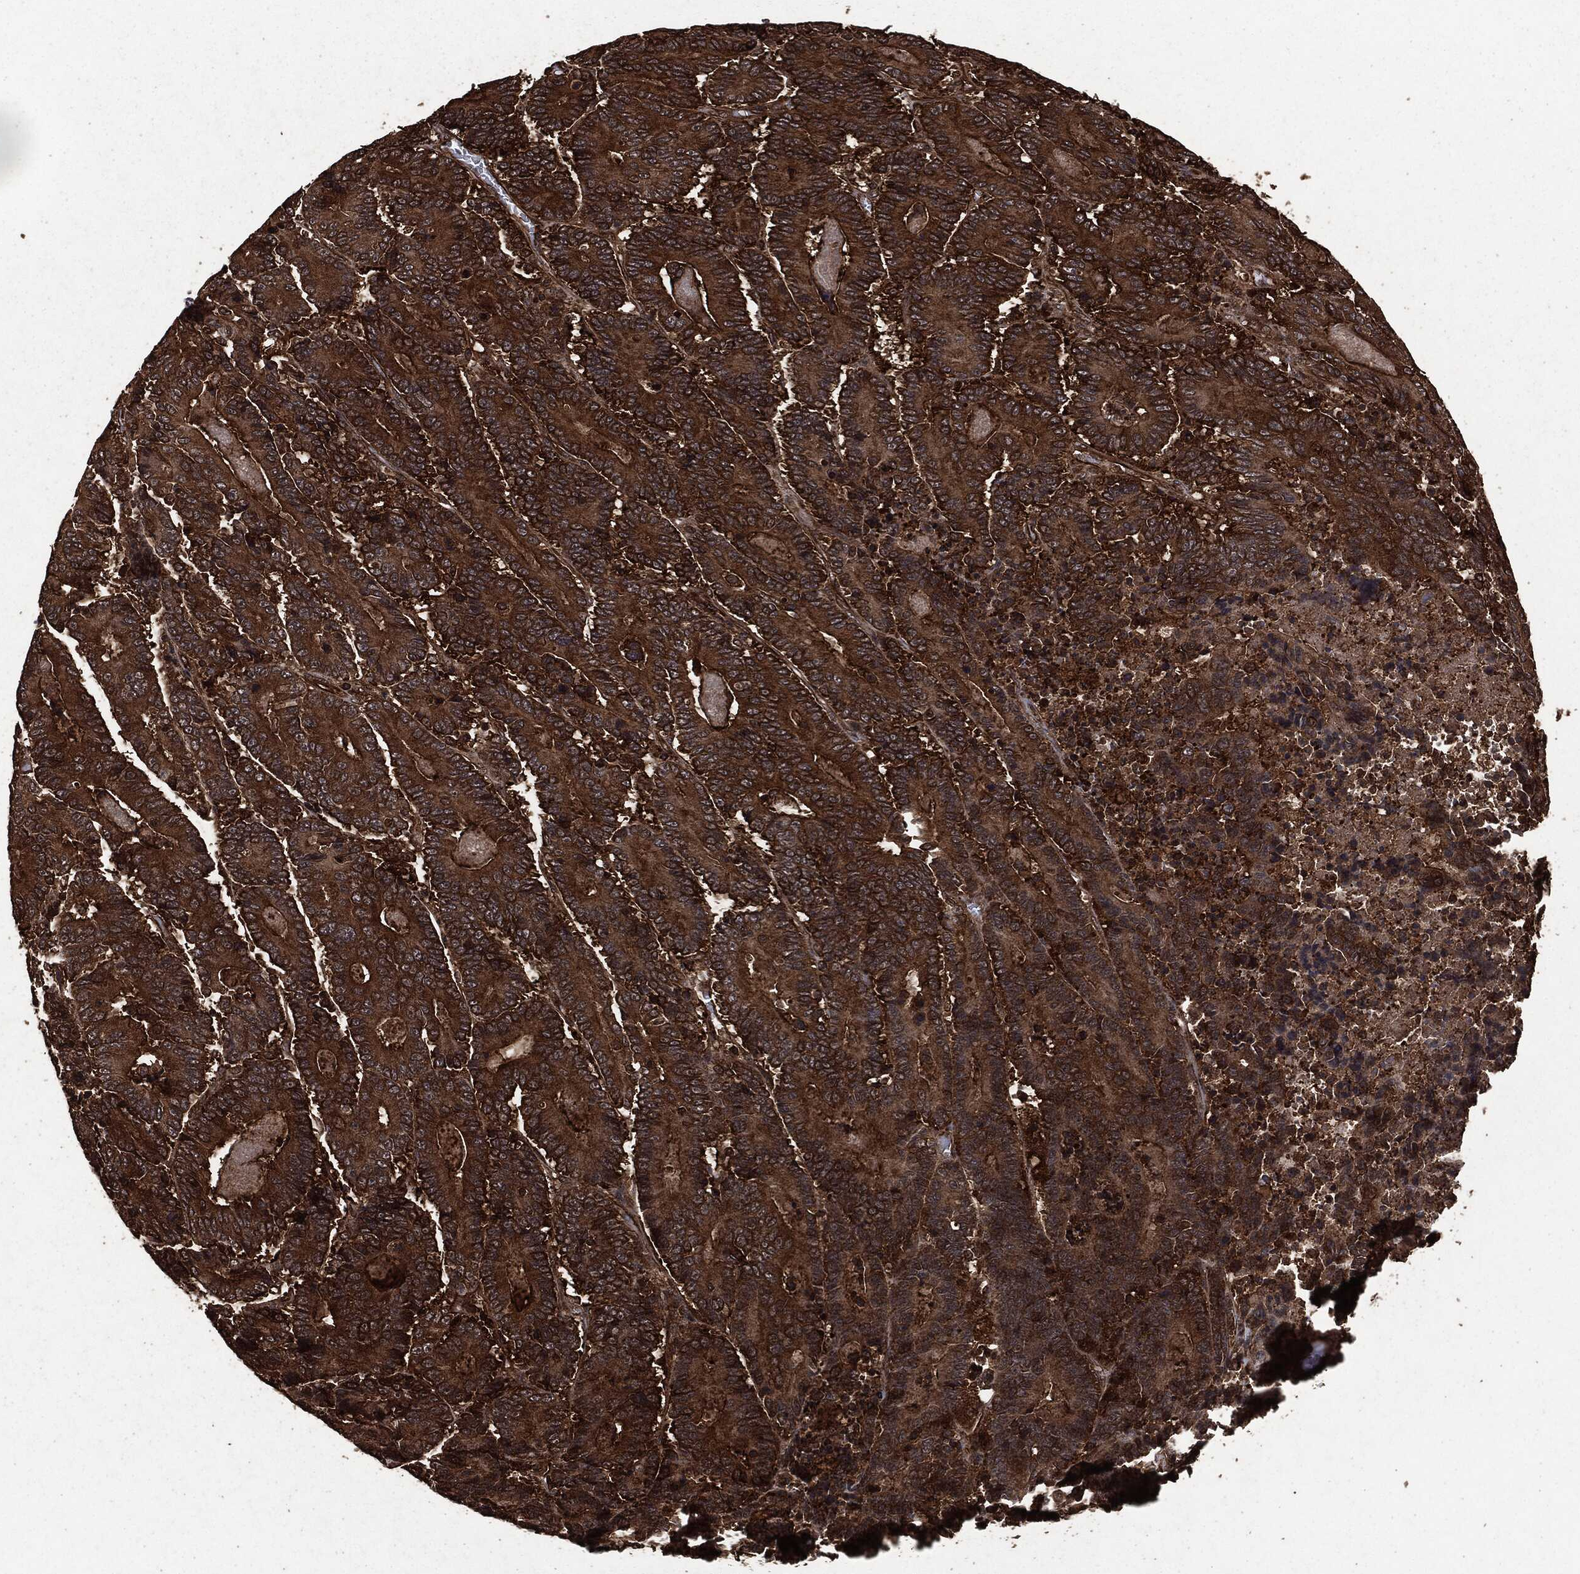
{"staining": {"intensity": "strong", "quantity": ">75%", "location": "cytoplasmic/membranous"}, "tissue": "colorectal cancer", "cell_type": "Tumor cells", "image_type": "cancer", "snomed": [{"axis": "morphology", "description": "Adenocarcinoma, NOS"}, {"axis": "topography", "description": "Colon"}], "caption": "Protein staining of colorectal adenocarcinoma tissue demonstrates strong cytoplasmic/membranous expression in about >75% of tumor cells.", "gene": "HRAS", "patient": {"sex": "male", "age": 83}}